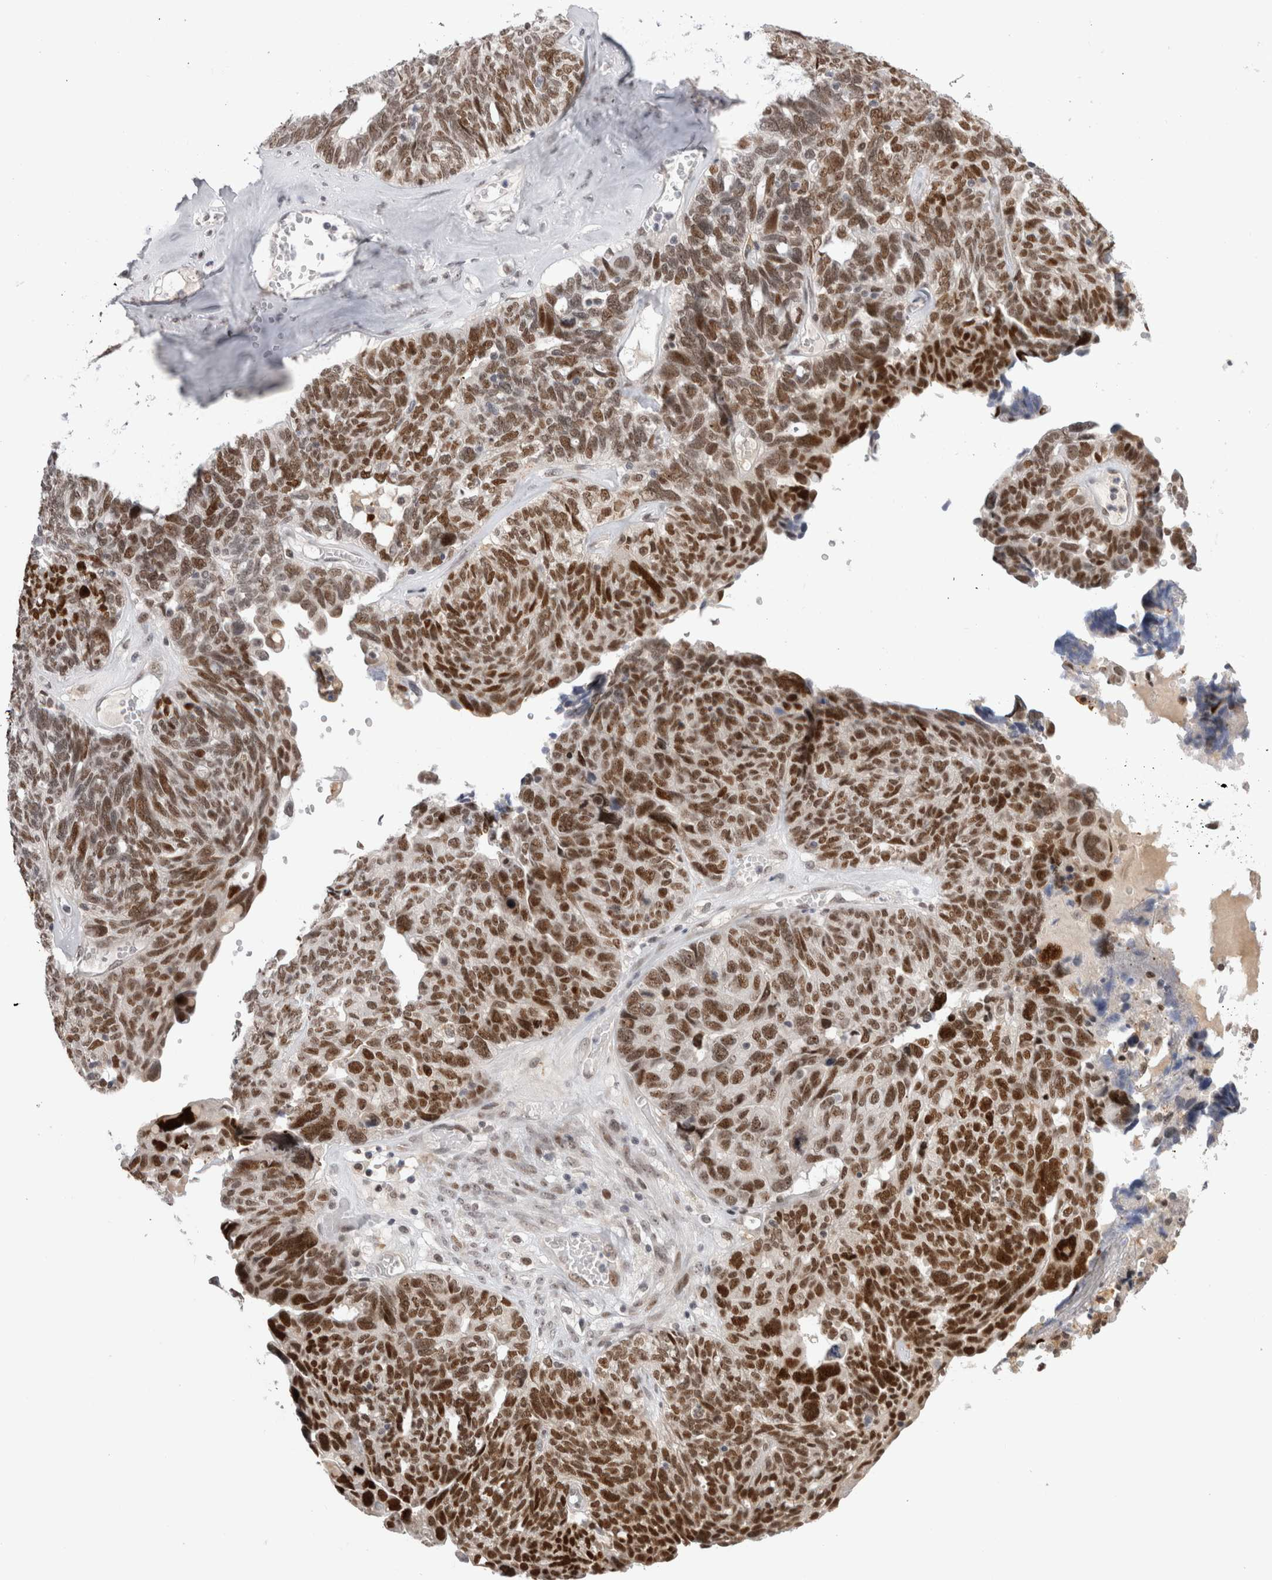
{"staining": {"intensity": "strong", "quantity": ">75%", "location": "nuclear"}, "tissue": "ovarian cancer", "cell_type": "Tumor cells", "image_type": "cancer", "snomed": [{"axis": "morphology", "description": "Cystadenocarcinoma, serous, NOS"}, {"axis": "topography", "description": "Ovary"}], "caption": "Serous cystadenocarcinoma (ovarian) tissue reveals strong nuclear staining in about >75% of tumor cells, visualized by immunohistochemistry. Immunohistochemistry (ihc) stains the protein in brown and the nuclei are stained blue.", "gene": "ZNF521", "patient": {"sex": "female", "age": 79}}